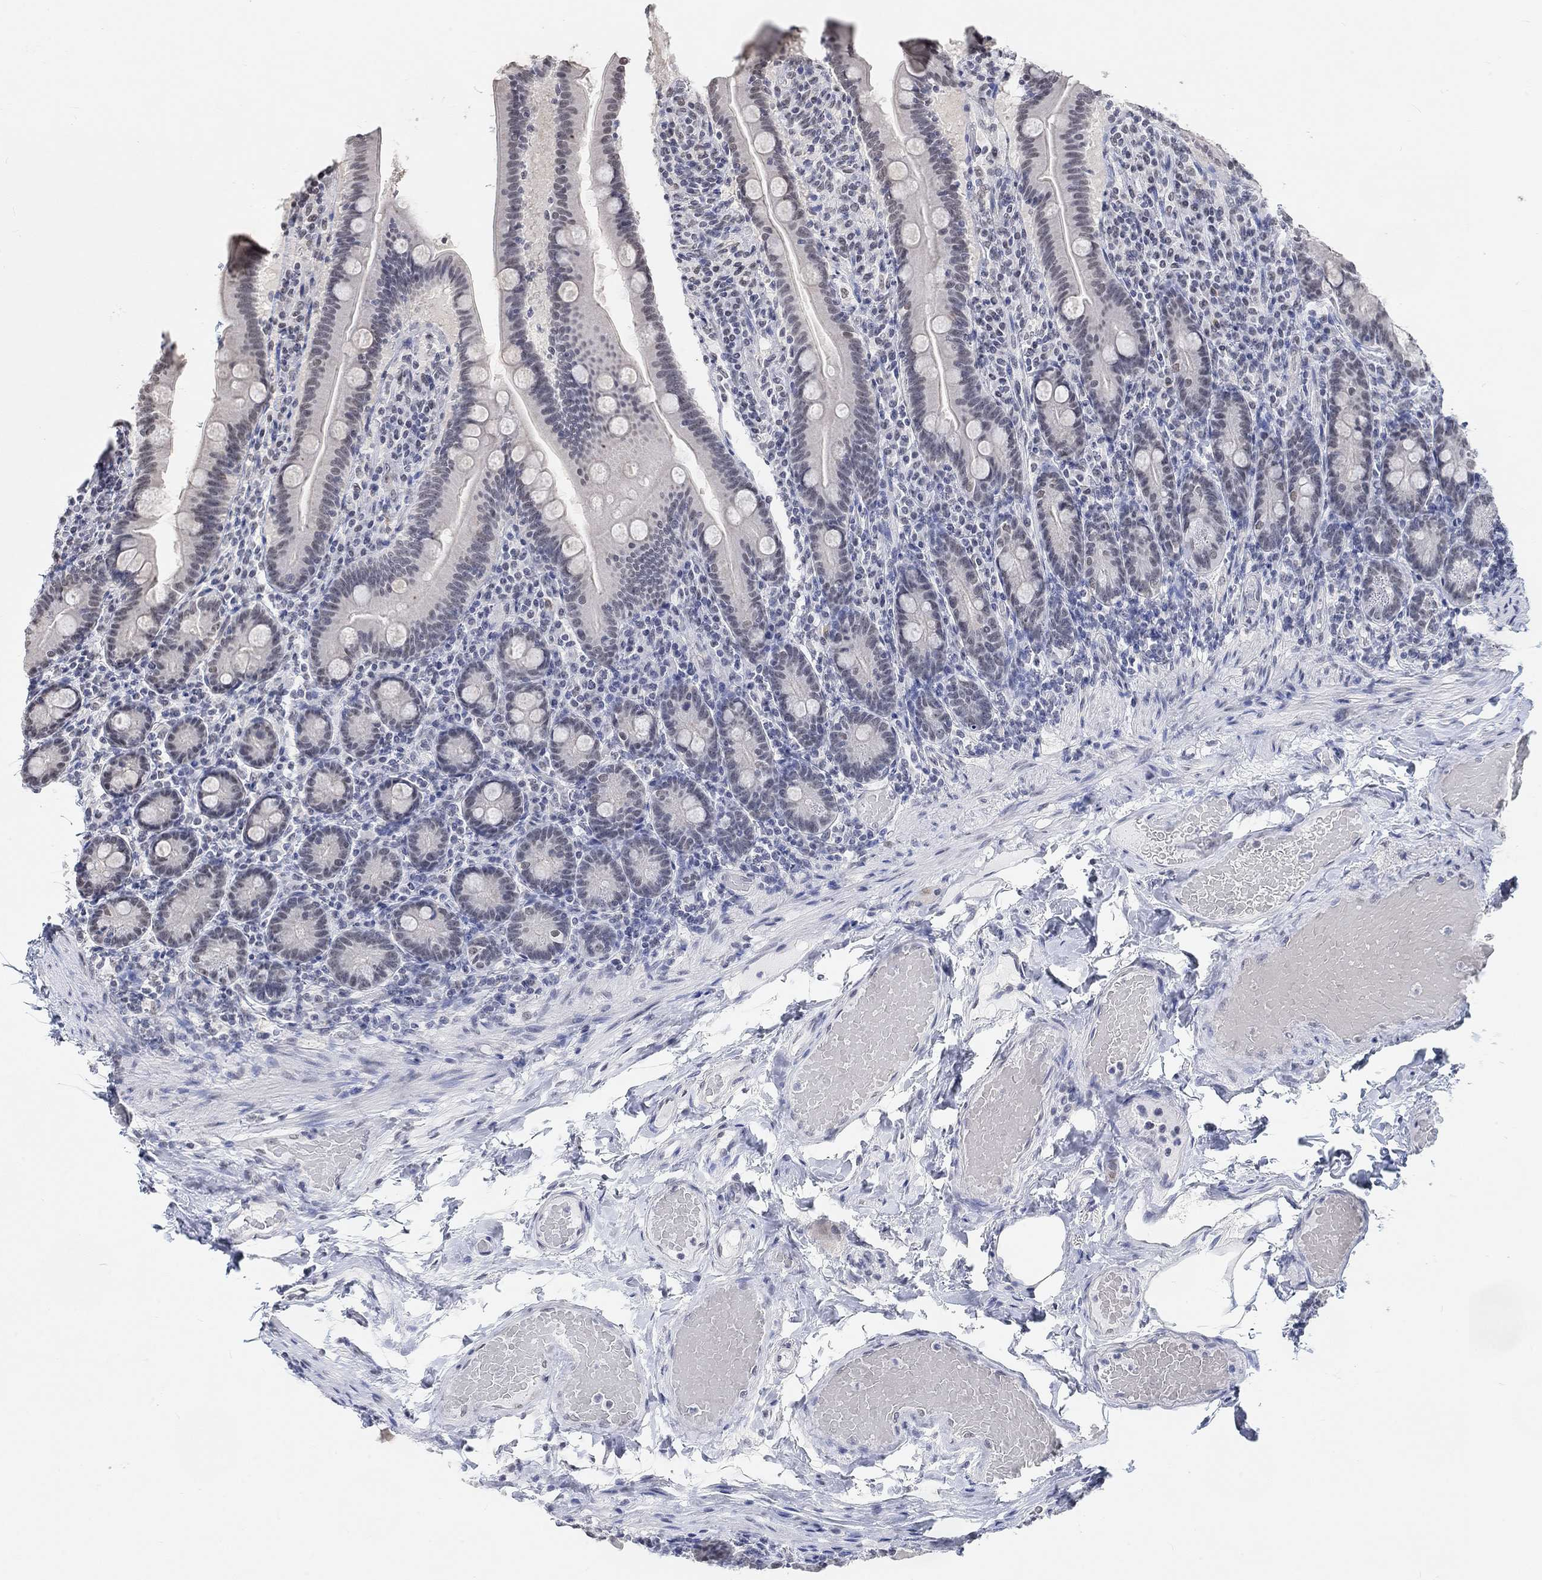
{"staining": {"intensity": "negative", "quantity": "none", "location": "none"}, "tissue": "small intestine", "cell_type": "Glandular cells", "image_type": "normal", "snomed": [{"axis": "morphology", "description": "Normal tissue, NOS"}, {"axis": "topography", "description": "Small intestine"}], "caption": "Immunohistochemistry histopathology image of benign human small intestine stained for a protein (brown), which exhibits no positivity in glandular cells. (Brightfield microscopy of DAB (3,3'-diaminobenzidine) immunohistochemistry at high magnification).", "gene": "PURG", "patient": {"sex": "male", "age": 66}}